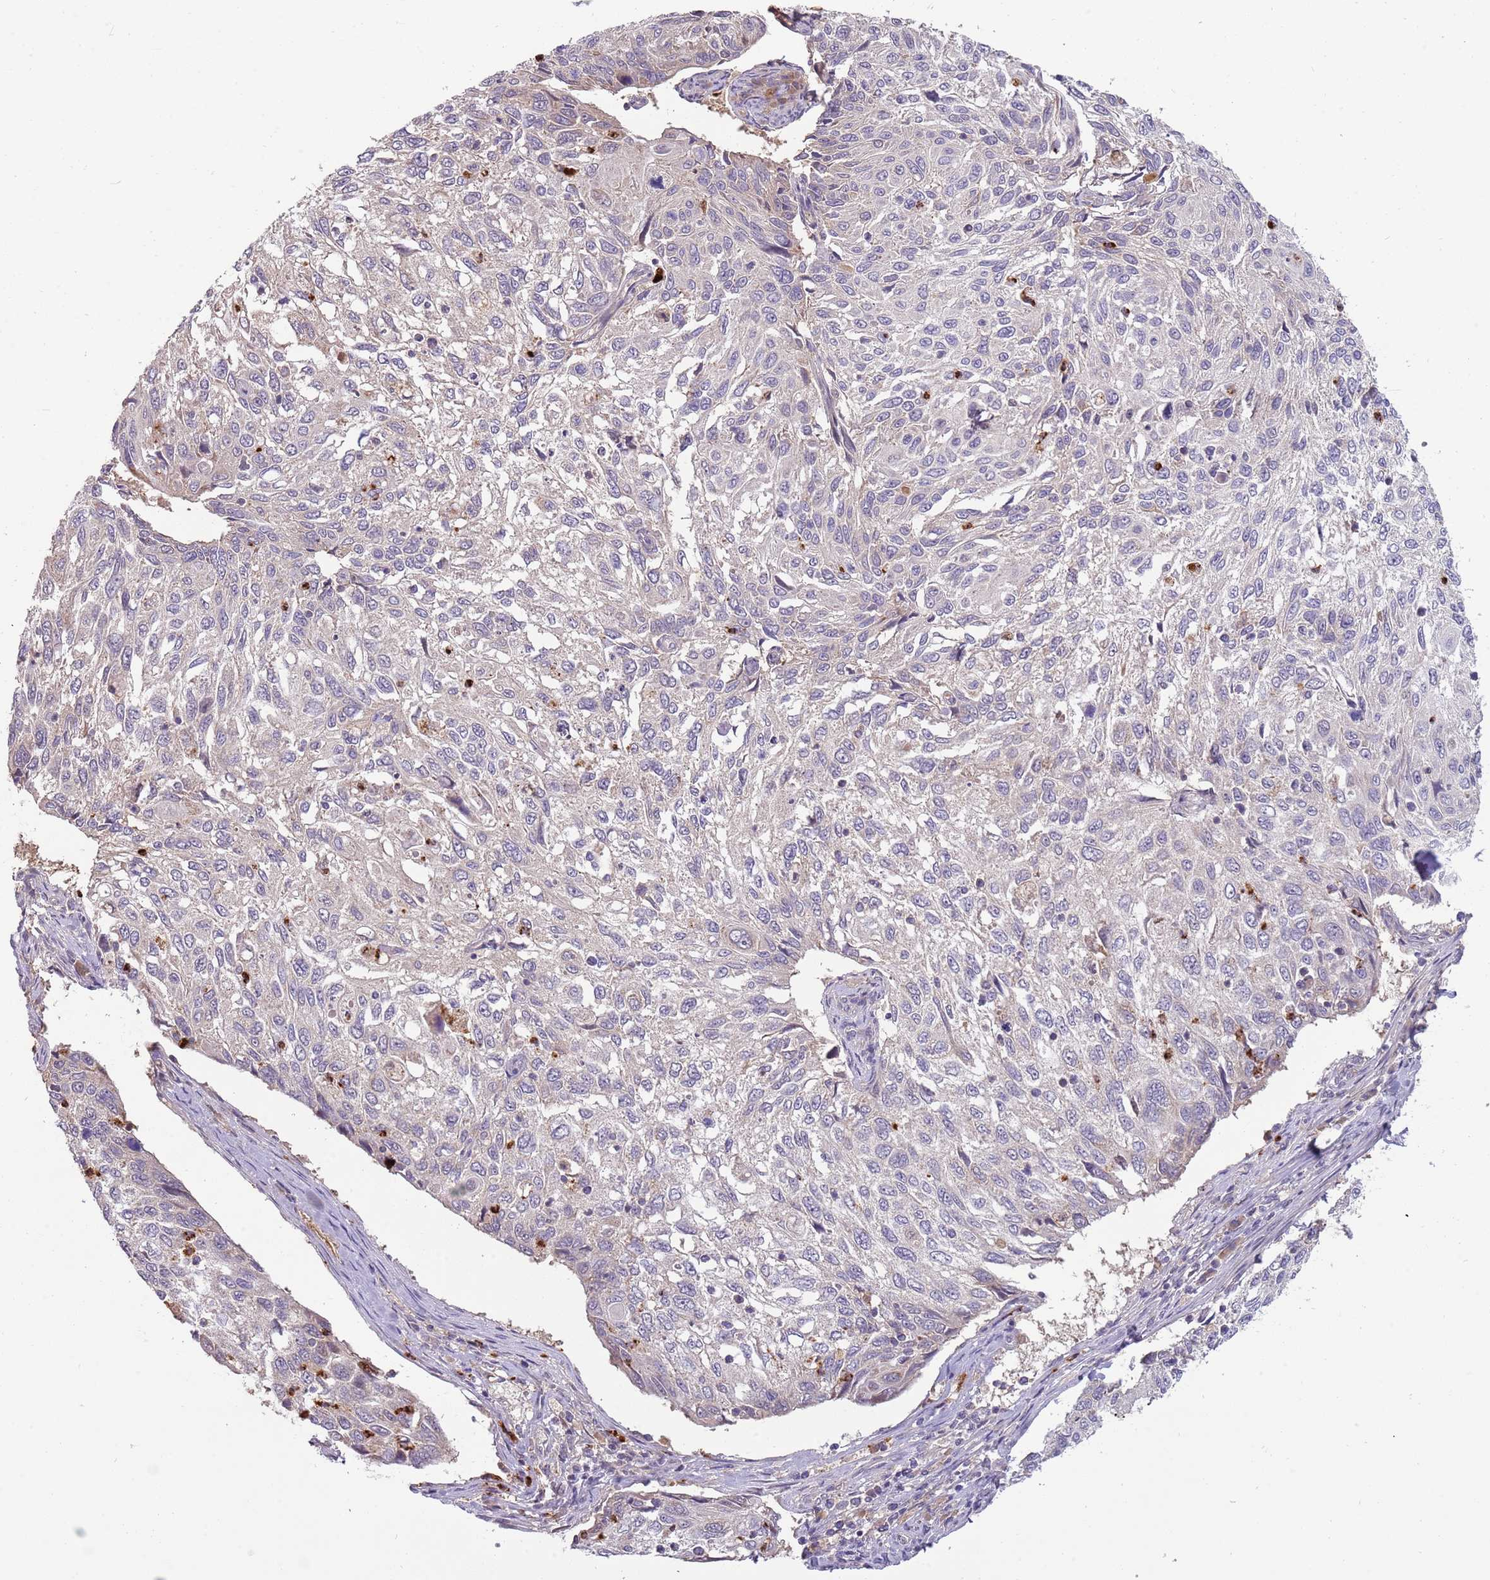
{"staining": {"intensity": "negative", "quantity": "none", "location": "none"}, "tissue": "cervical cancer", "cell_type": "Tumor cells", "image_type": "cancer", "snomed": [{"axis": "morphology", "description": "Squamous cell carcinoma, NOS"}, {"axis": "topography", "description": "Cervix"}], "caption": "Histopathology image shows no protein staining in tumor cells of cervical cancer tissue.", "gene": "NBPF6", "patient": {"sex": "female", "age": 70}}